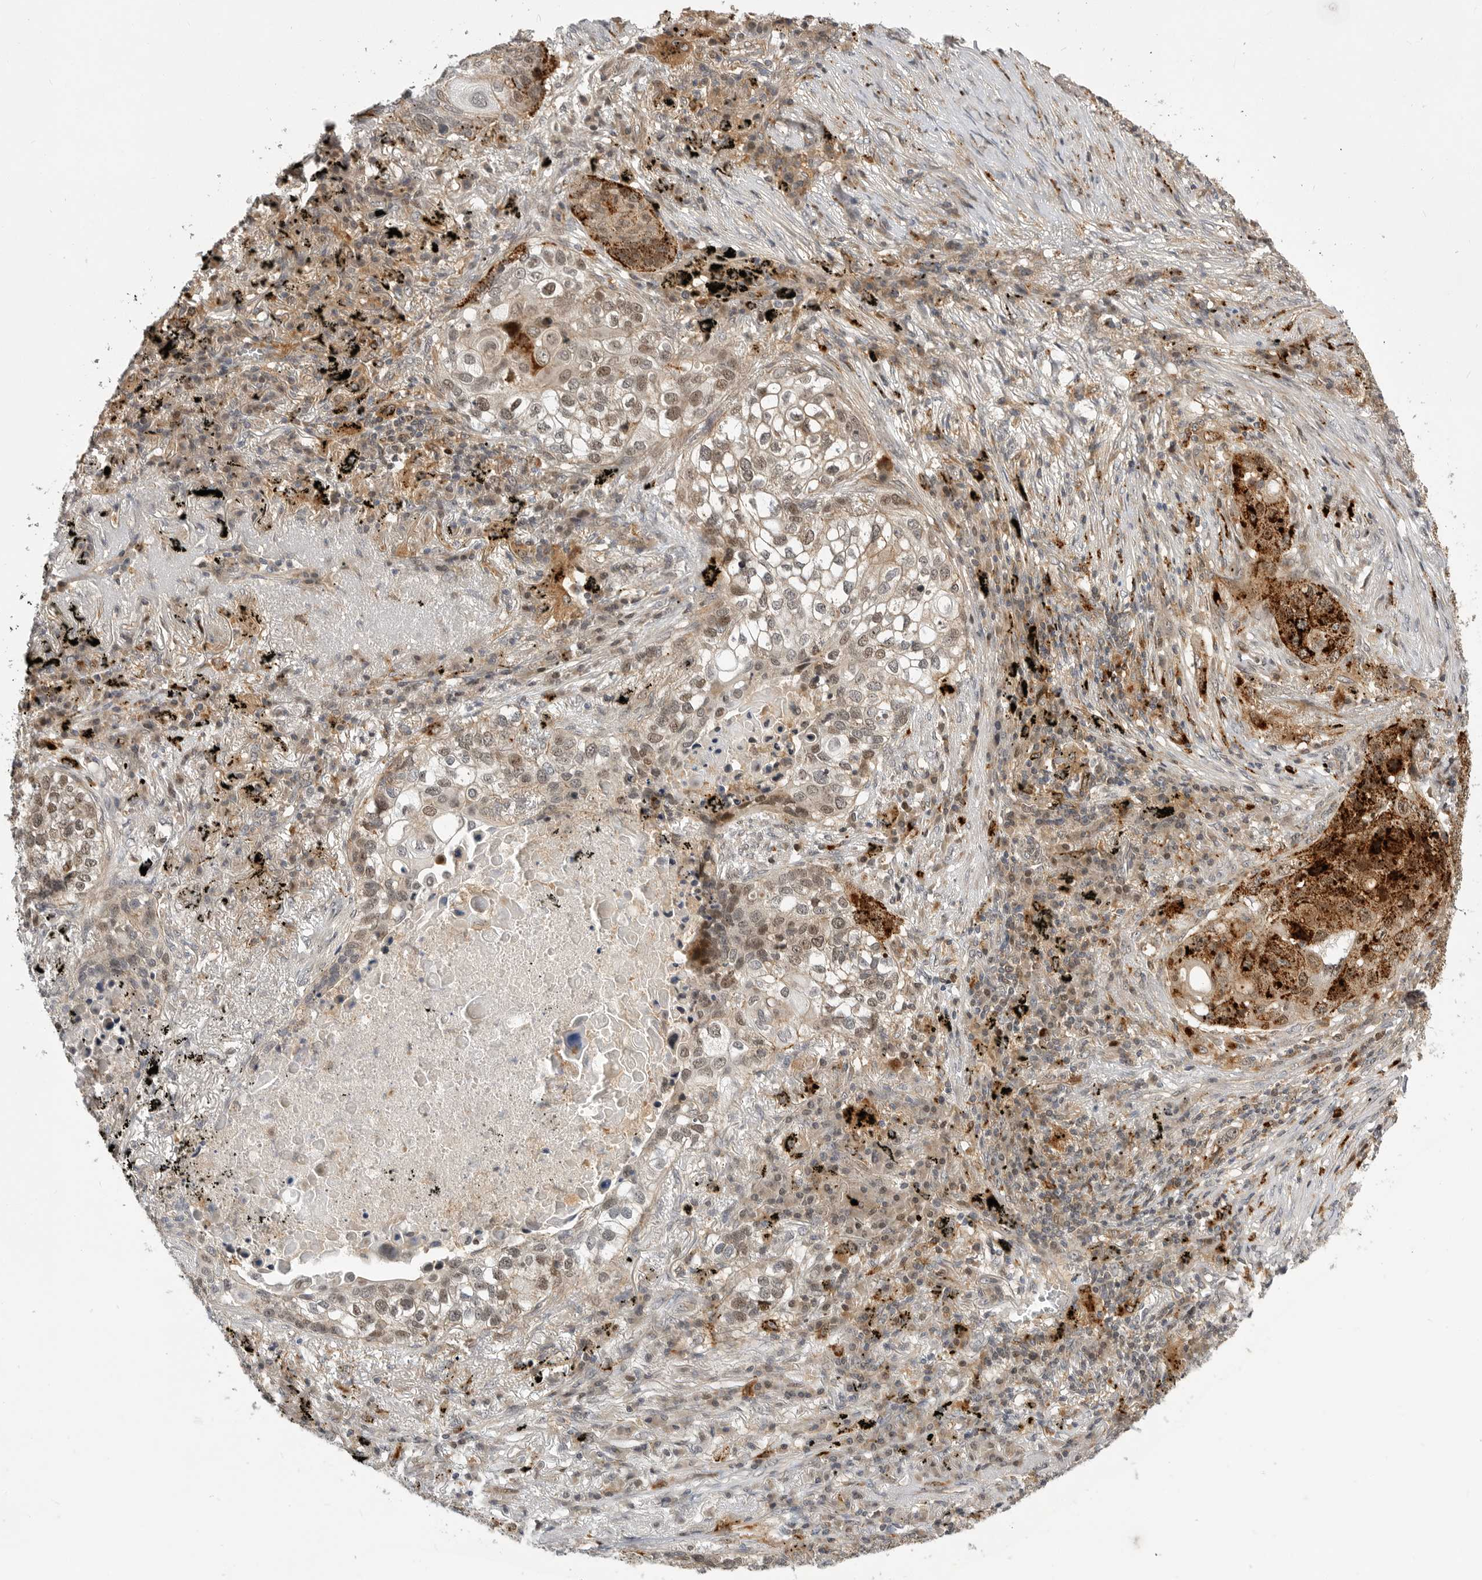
{"staining": {"intensity": "strong", "quantity": "25%-75%", "location": "cytoplasmic/membranous,nuclear"}, "tissue": "lung cancer", "cell_type": "Tumor cells", "image_type": "cancer", "snomed": [{"axis": "morphology", "description": "Squamous cell carcinoma, NOS"}, {"axis": "topography", "description": "Lung"}], "caption": "Strong cytoplasmic/membranous and nuclear positivity is appreciated in about 25%-75% of tumor cells in squamous cell carcinoma (lung).", "gene": "CSNK1G3", "patient": {"sex": "female", "age": 63}}